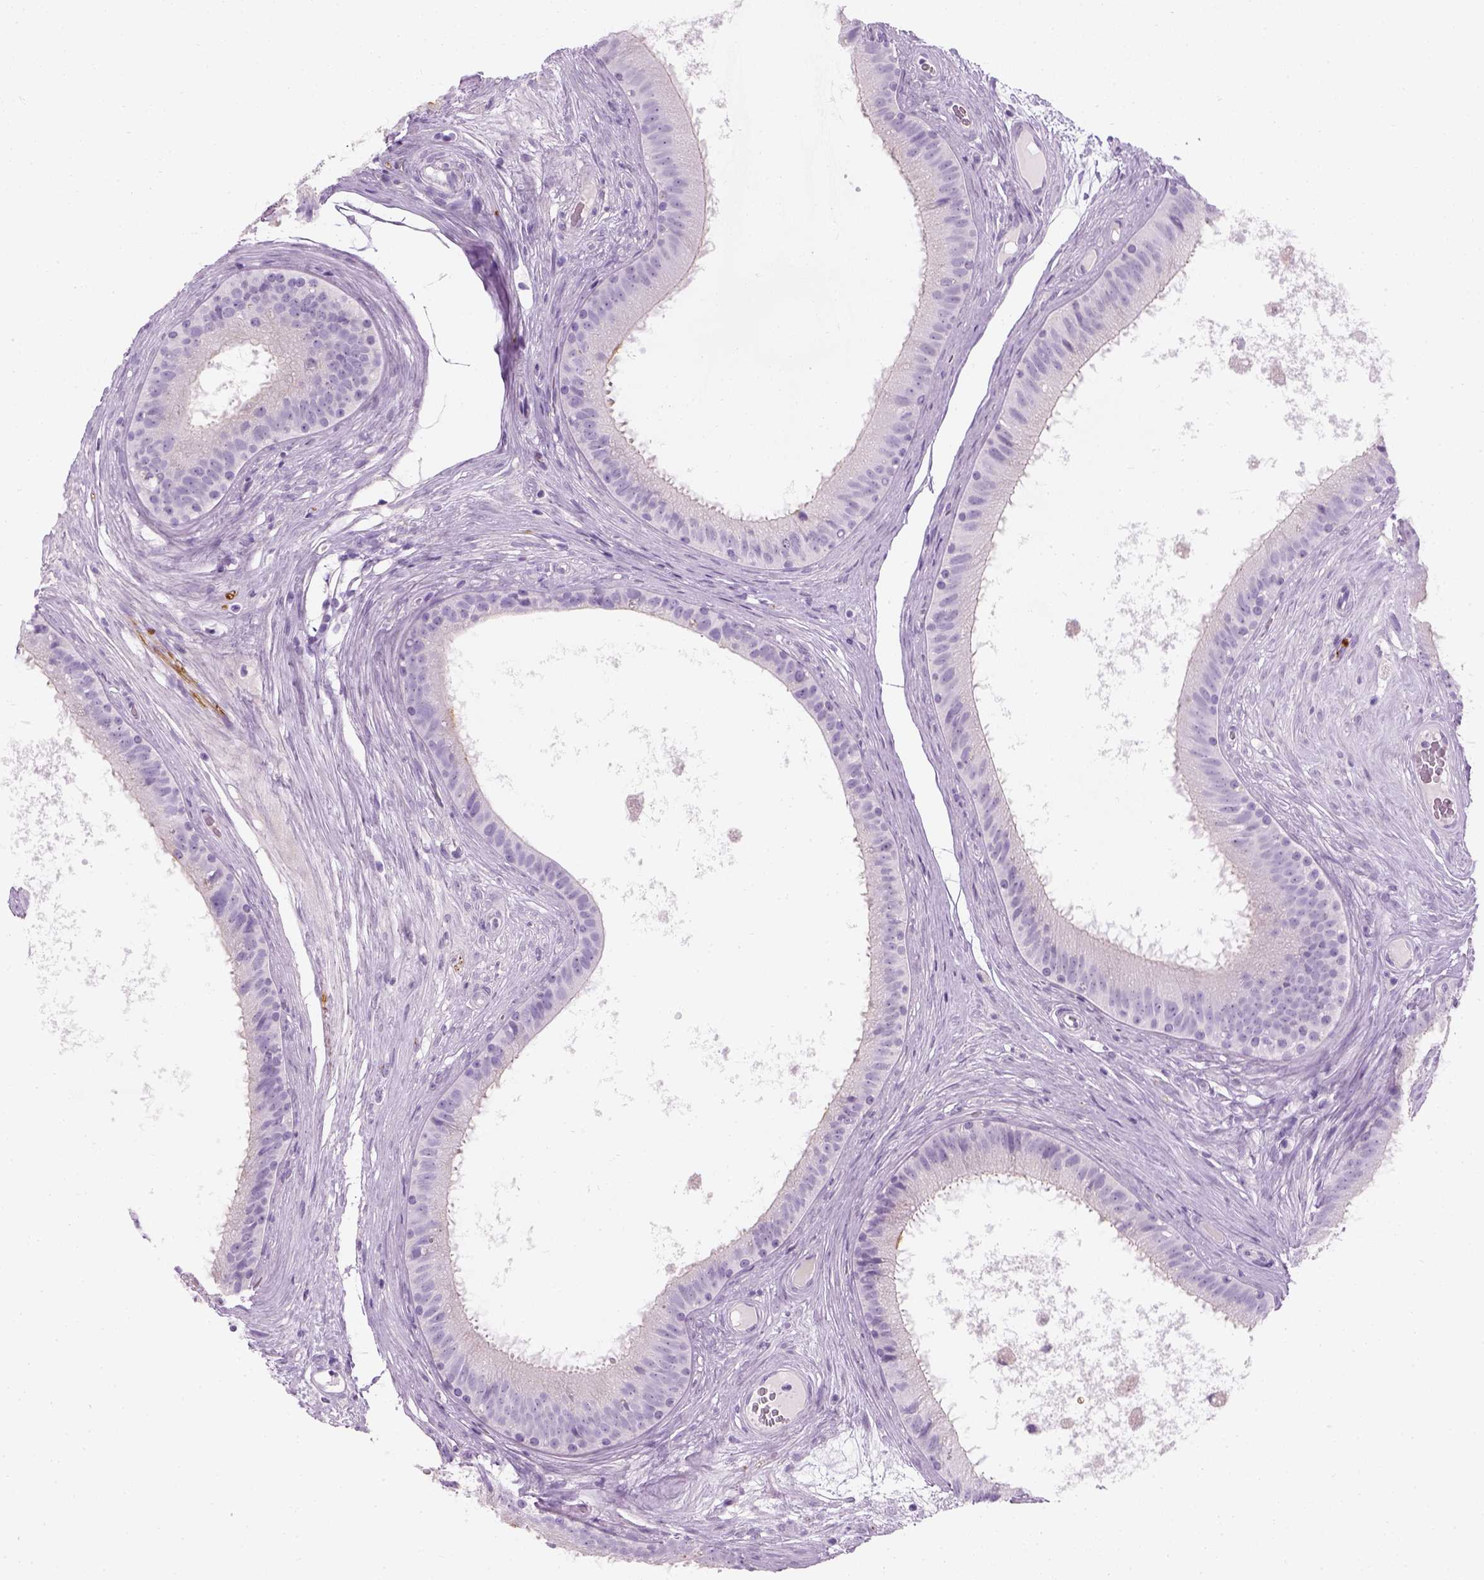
{"staining": {"intensity": "negative", "quantity": "none", "location": "none"}, "tissue": "epididymis", "cell_type": "Glandular cells", "image_type": "normal", "snomed": [{"axis": "morphology", "description": "Normal tissue, NOS"}, {"axis": "topography", "description": "Epididymis"}], "caption": "Immunohistochemical staining of benign epididymis reveals no significant expression in glandular cells.", "gene": "TH", "patient": {"sex": "male", "age": 59}}